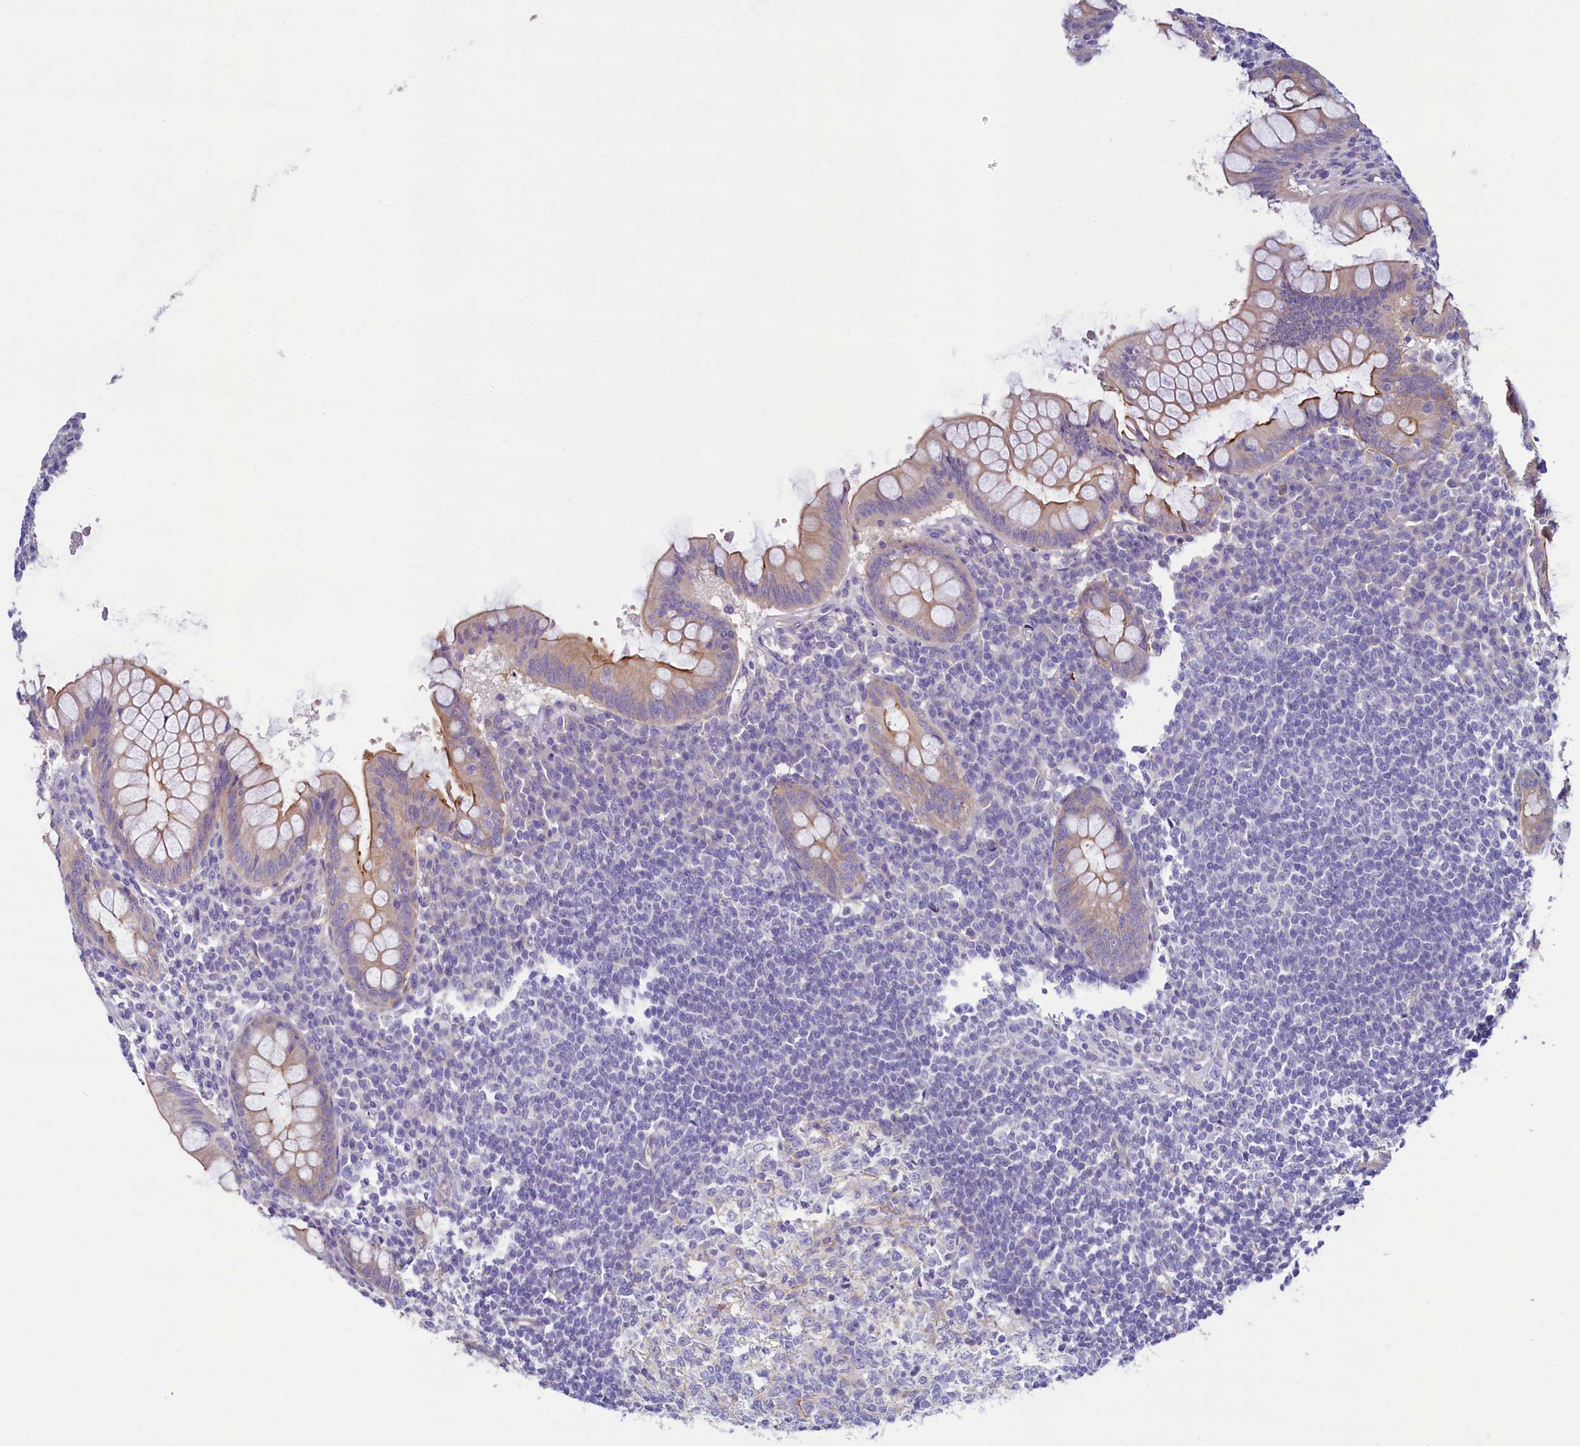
{"staining": {"intensity": "moderate", "quantity": ">75%", "location": "cytoplasmic/membranous"}, "tissue": "appendix", "cell_type": "Glandular cells", "image_type": "normal", "snomed": [{"axis": "morphology", "description": "Normal tissue, NOS"}, {"axis": "topography", "description": "Appendix"}], "caption": "Protein staining by immunohistochemistry (IHC) displays moderate cytoplasmic/membranous expression in about >75% of glandular cells in benign appendix.", "gene": "KRBOX5", "patient": {"sex": "female", "age": 33}}